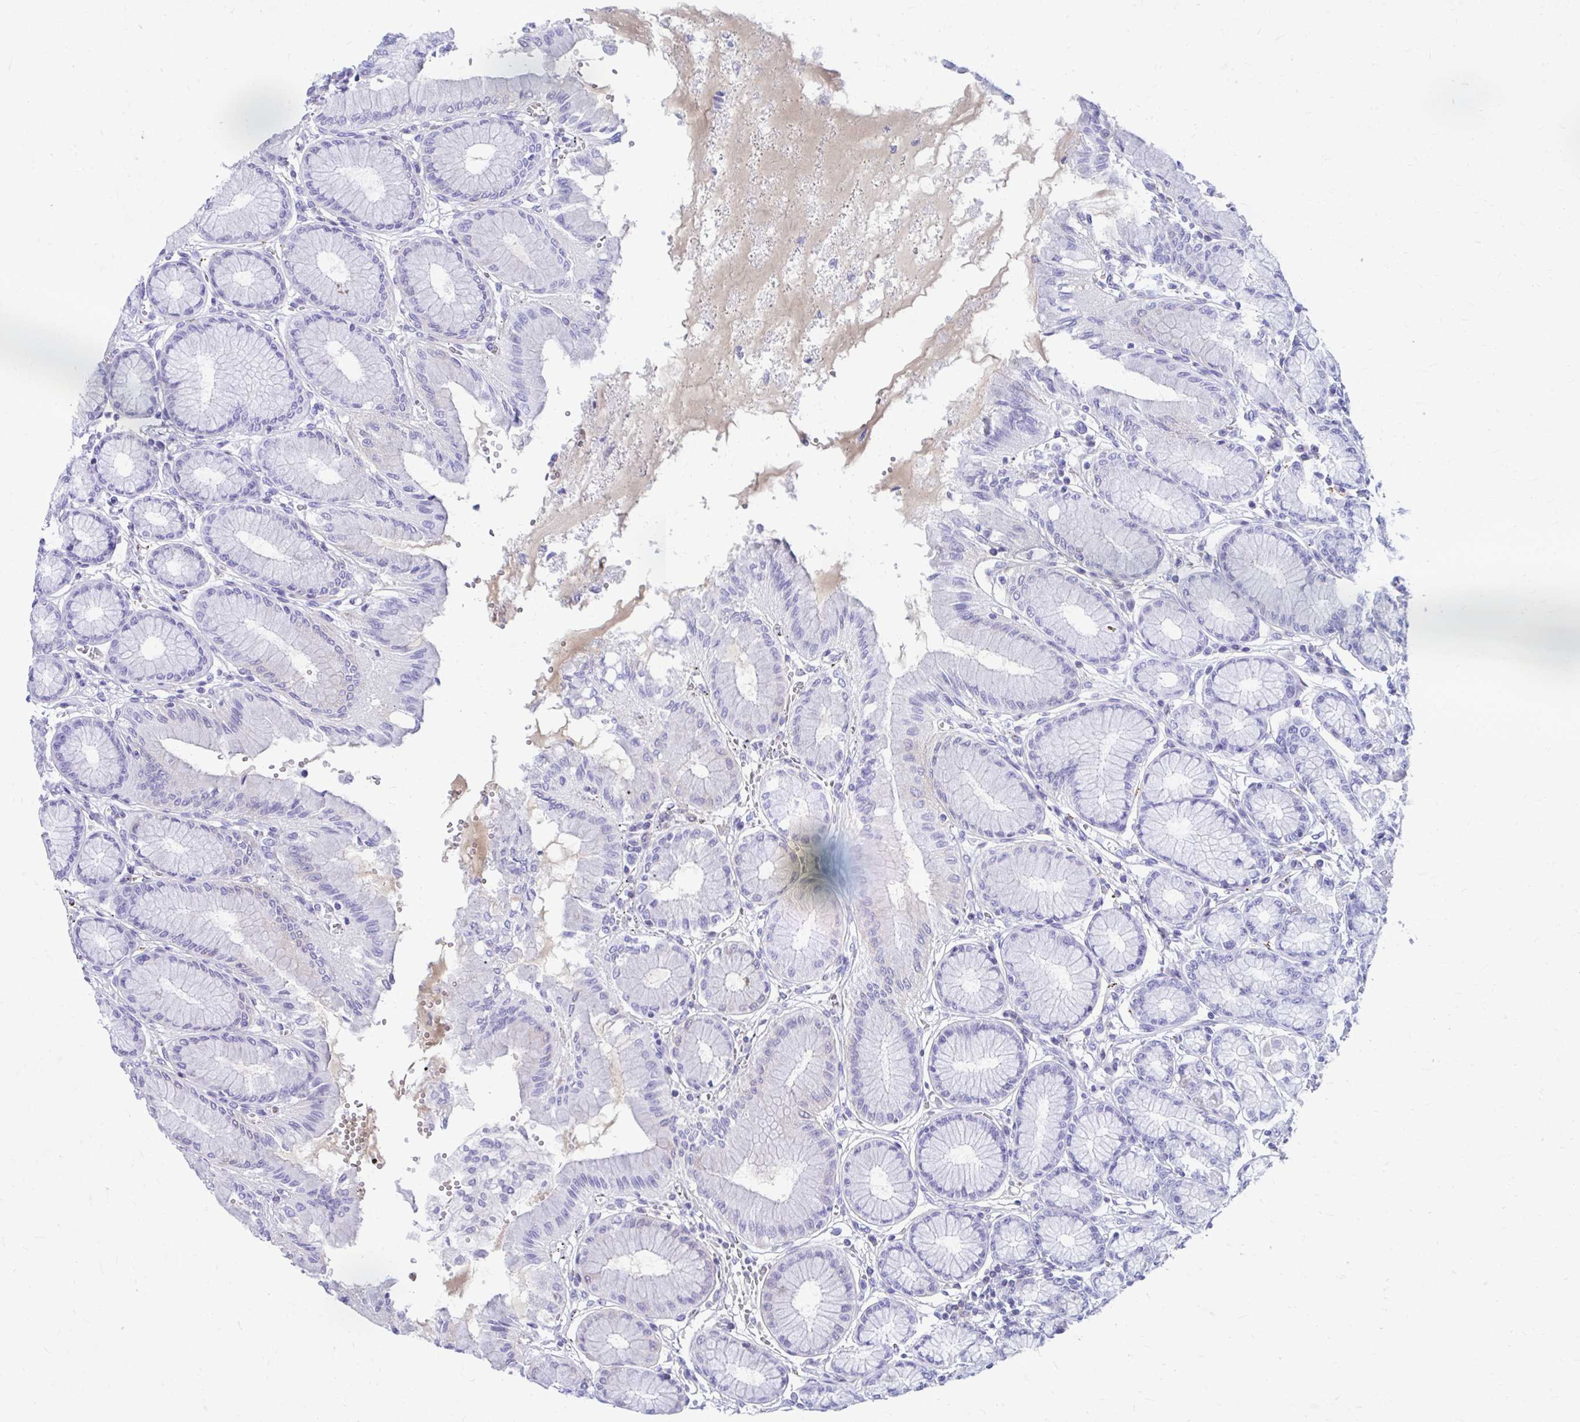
{"staining": {"intensity": "negative", "quantity": "none", "location": "none"}, "tissue": "stomach", "cell_type": "Glandular cells", "image_type": "normal", "snomed": [{"axis": "morphology", "description": "Normal tissue, NOS"}, {"axis": "topography", "description": "Stomach"}, {"axis": "topography", "description": "Stomach, lower"}], "caption": "The image exhibits no staining of glandular cells in normal stomach. The staining is performed using DAB (3,3'-diaminobenzidine) brown chromogen with nuclei counter-stained in using hematoxylin.", "gene": "SMIM9", "patient": {"sex": "male", "age": 76}}